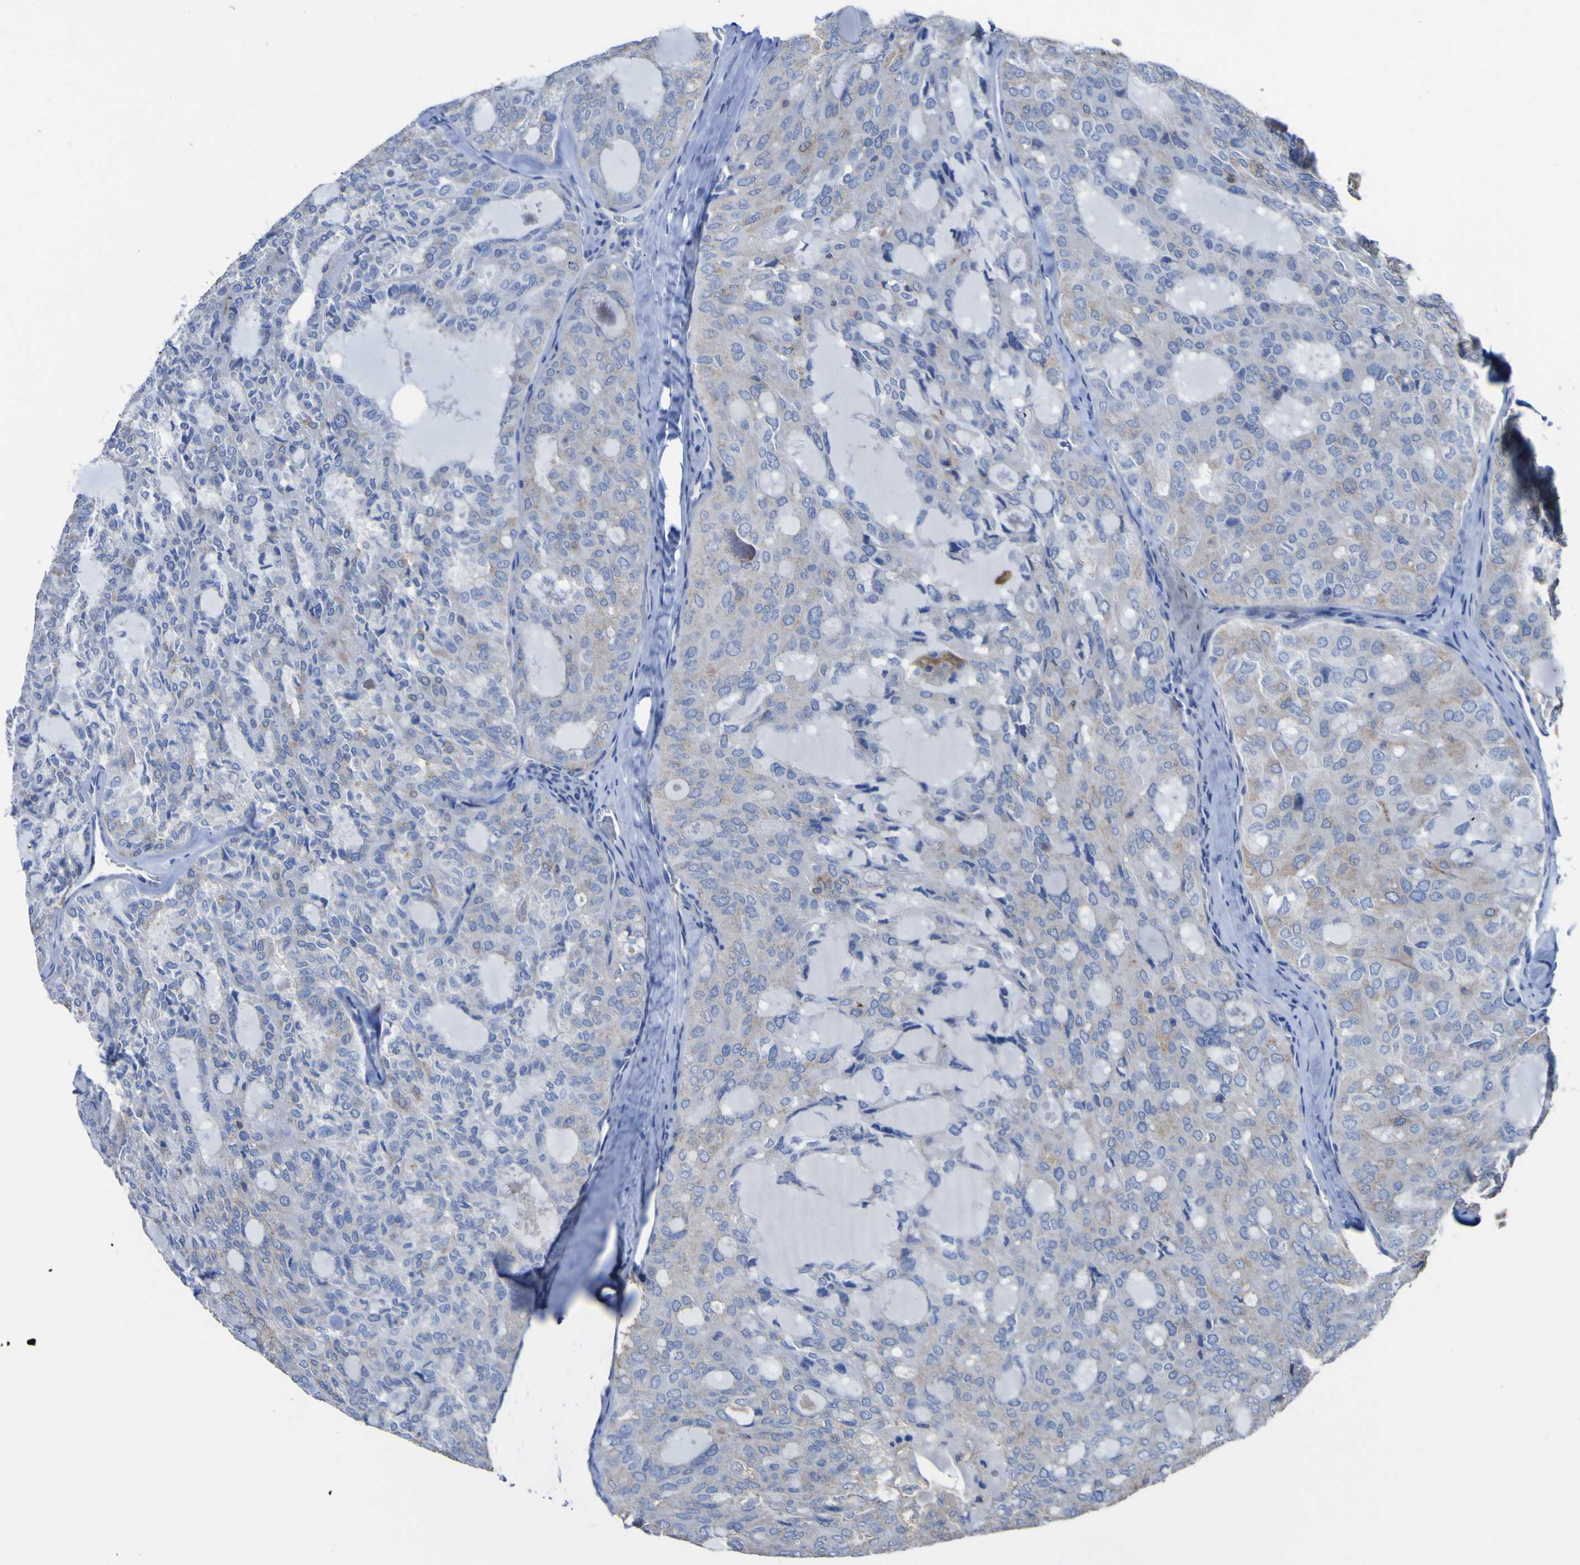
{"staining": {"intensity": "weak", "quantity": "<25%", "location": "cytoplasmic/membranous"}, "tissue": "thyroid cancer", "cell_type": "Tumor cells", "image_type": "cancer", "snomed": [{"axis": "morphology", "description": "Follicular adenoma carcinoma, NOS"}, {"axis": "topography", "description": "Thyroid gland"}], "caption": "Tumor cells show no significant staining in thyroid follicular adenoma carcinoma.", "gene": "AGO4", "patient": {"sex": "male", "age": 75}}